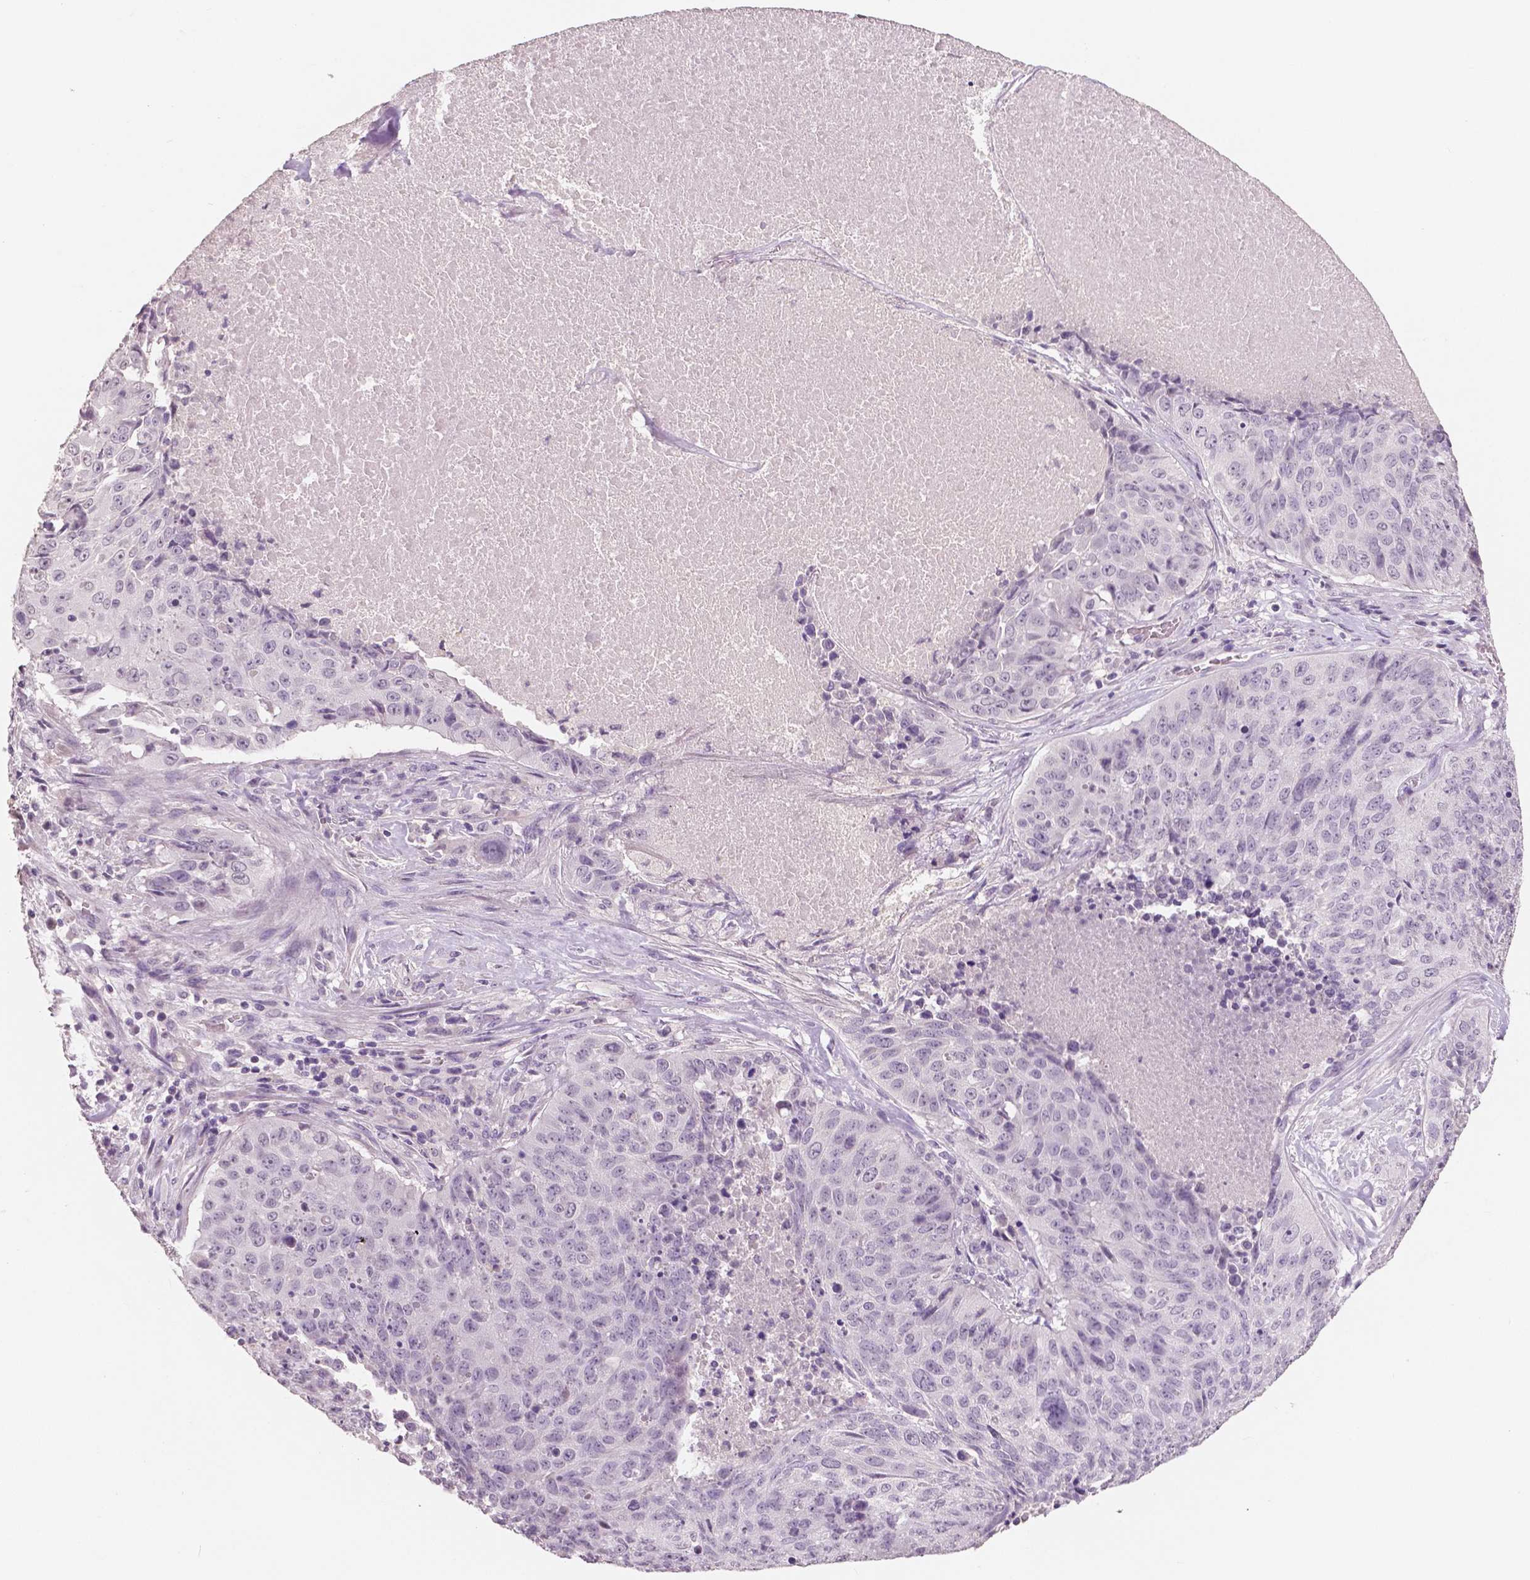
{"staining": {"intensity": "negative", "quantity": "none", "location": "none"}, "tissue": "lung cancer", "cell_type": "Tumor cells", "image_type": "cancer", "snomed": [{"axis": "morphology", "description": "Normal tissue, NOS"}, {"axis": "morphology", "description": "Squamous cell carcinoma, NOS"}, {"axis": "topography", "description": "Bronchus"}, {"axis": "topography", "description": "Lung"}], "caption": "Immunohistochemical staining of lung cancer shows no significant staining in tumor cells.", "gene": "NECAB1", "patient": {"sex": "male", "age": 64}}